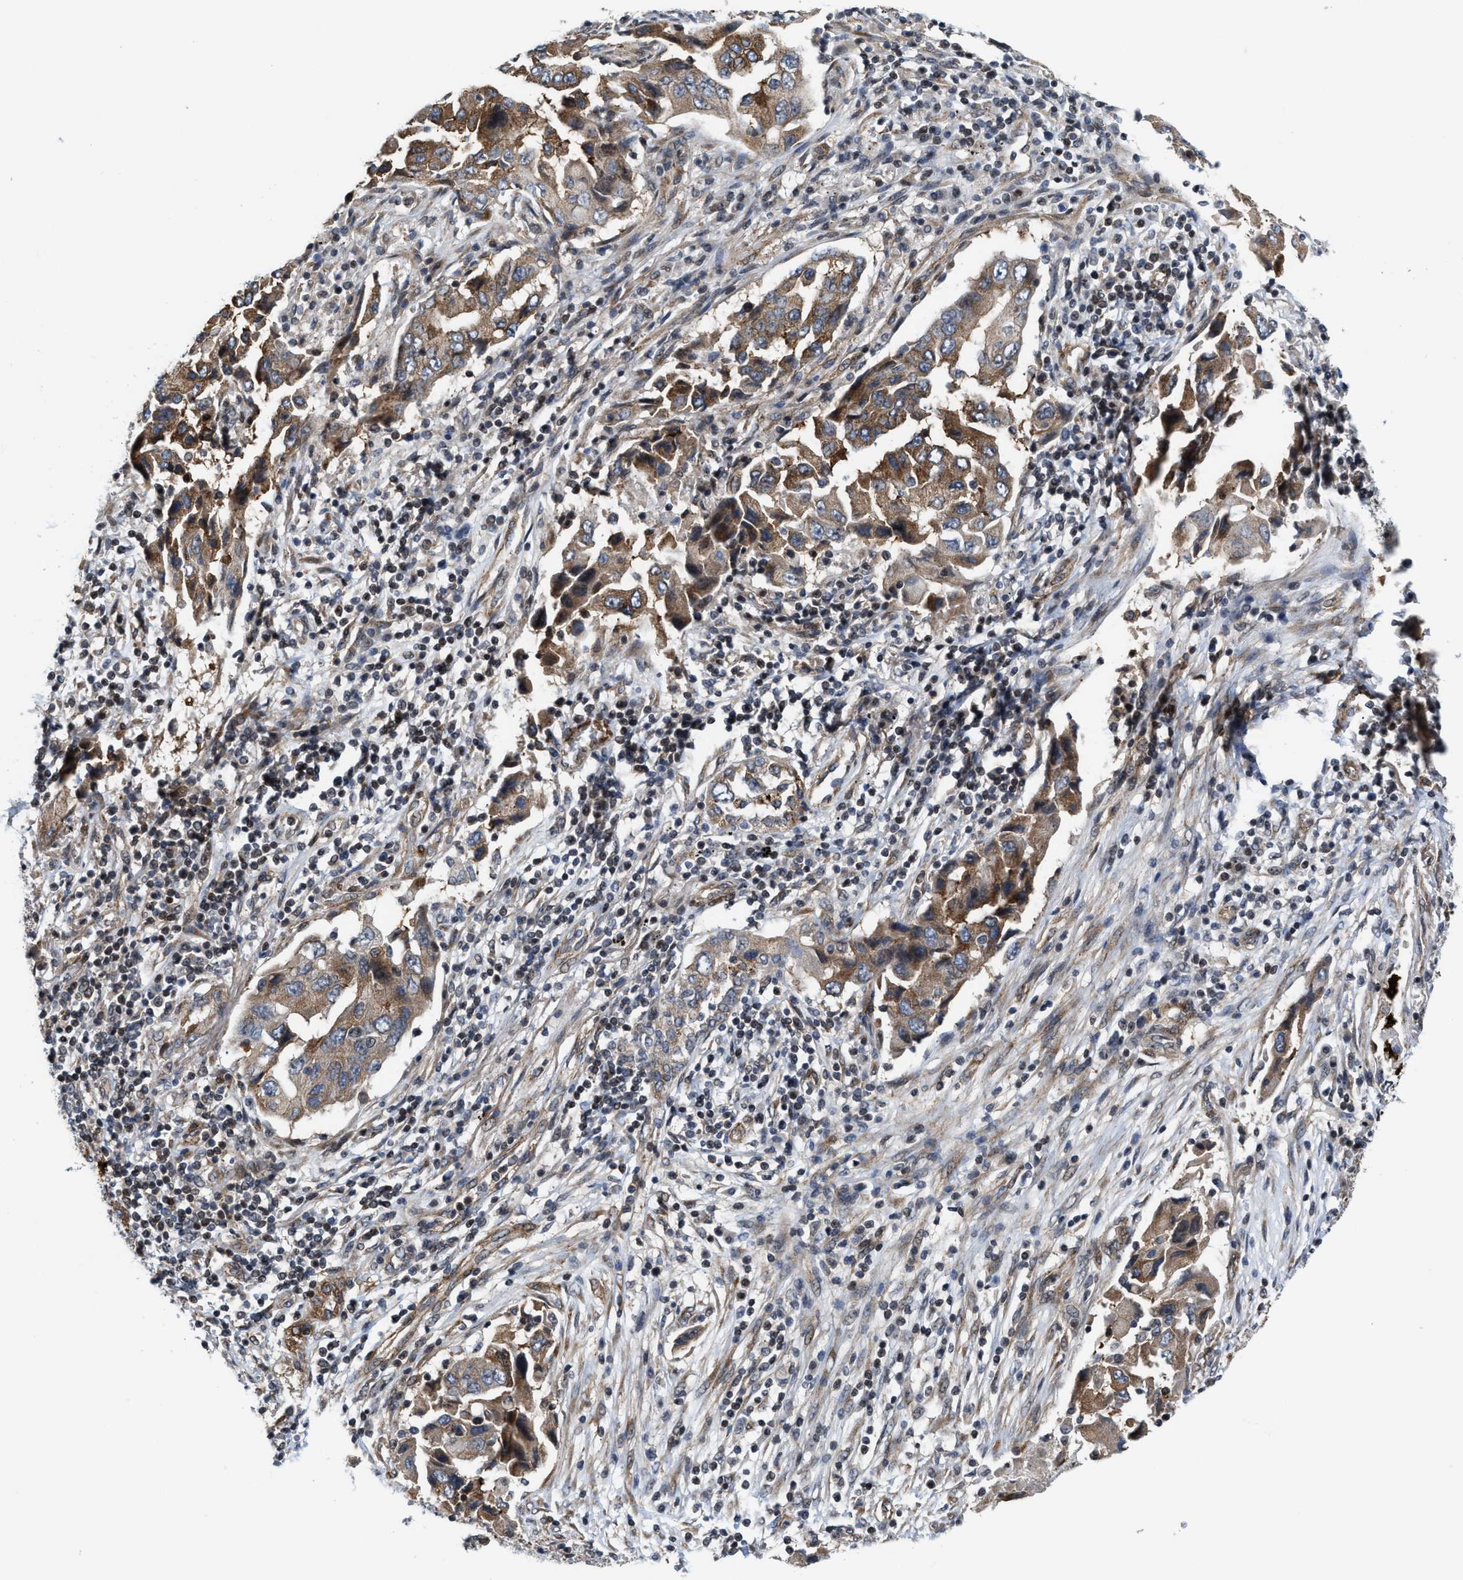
{"staining": {"intensity": "moderate", "quantity": ">75%", "location": "cytoplasmic/membranous"}, "tissue": "lung cancer", "cell_type": "Tumor cells", "image_type": "cancer", "snomed": [{"axis": "morphology", "description": "Adenocarcinoma, NOS"}, {"axis": "topography", "description": "Lung"}], "caption": "Human adenocarcinoma (lung) stained for a protein (brown) exhibits moderate cytoplasmic/membranous positive positivity in about >75% of tumor cells.", "gene": "TGFB1I1", "patient": {"sex": "female", "age": 65}}